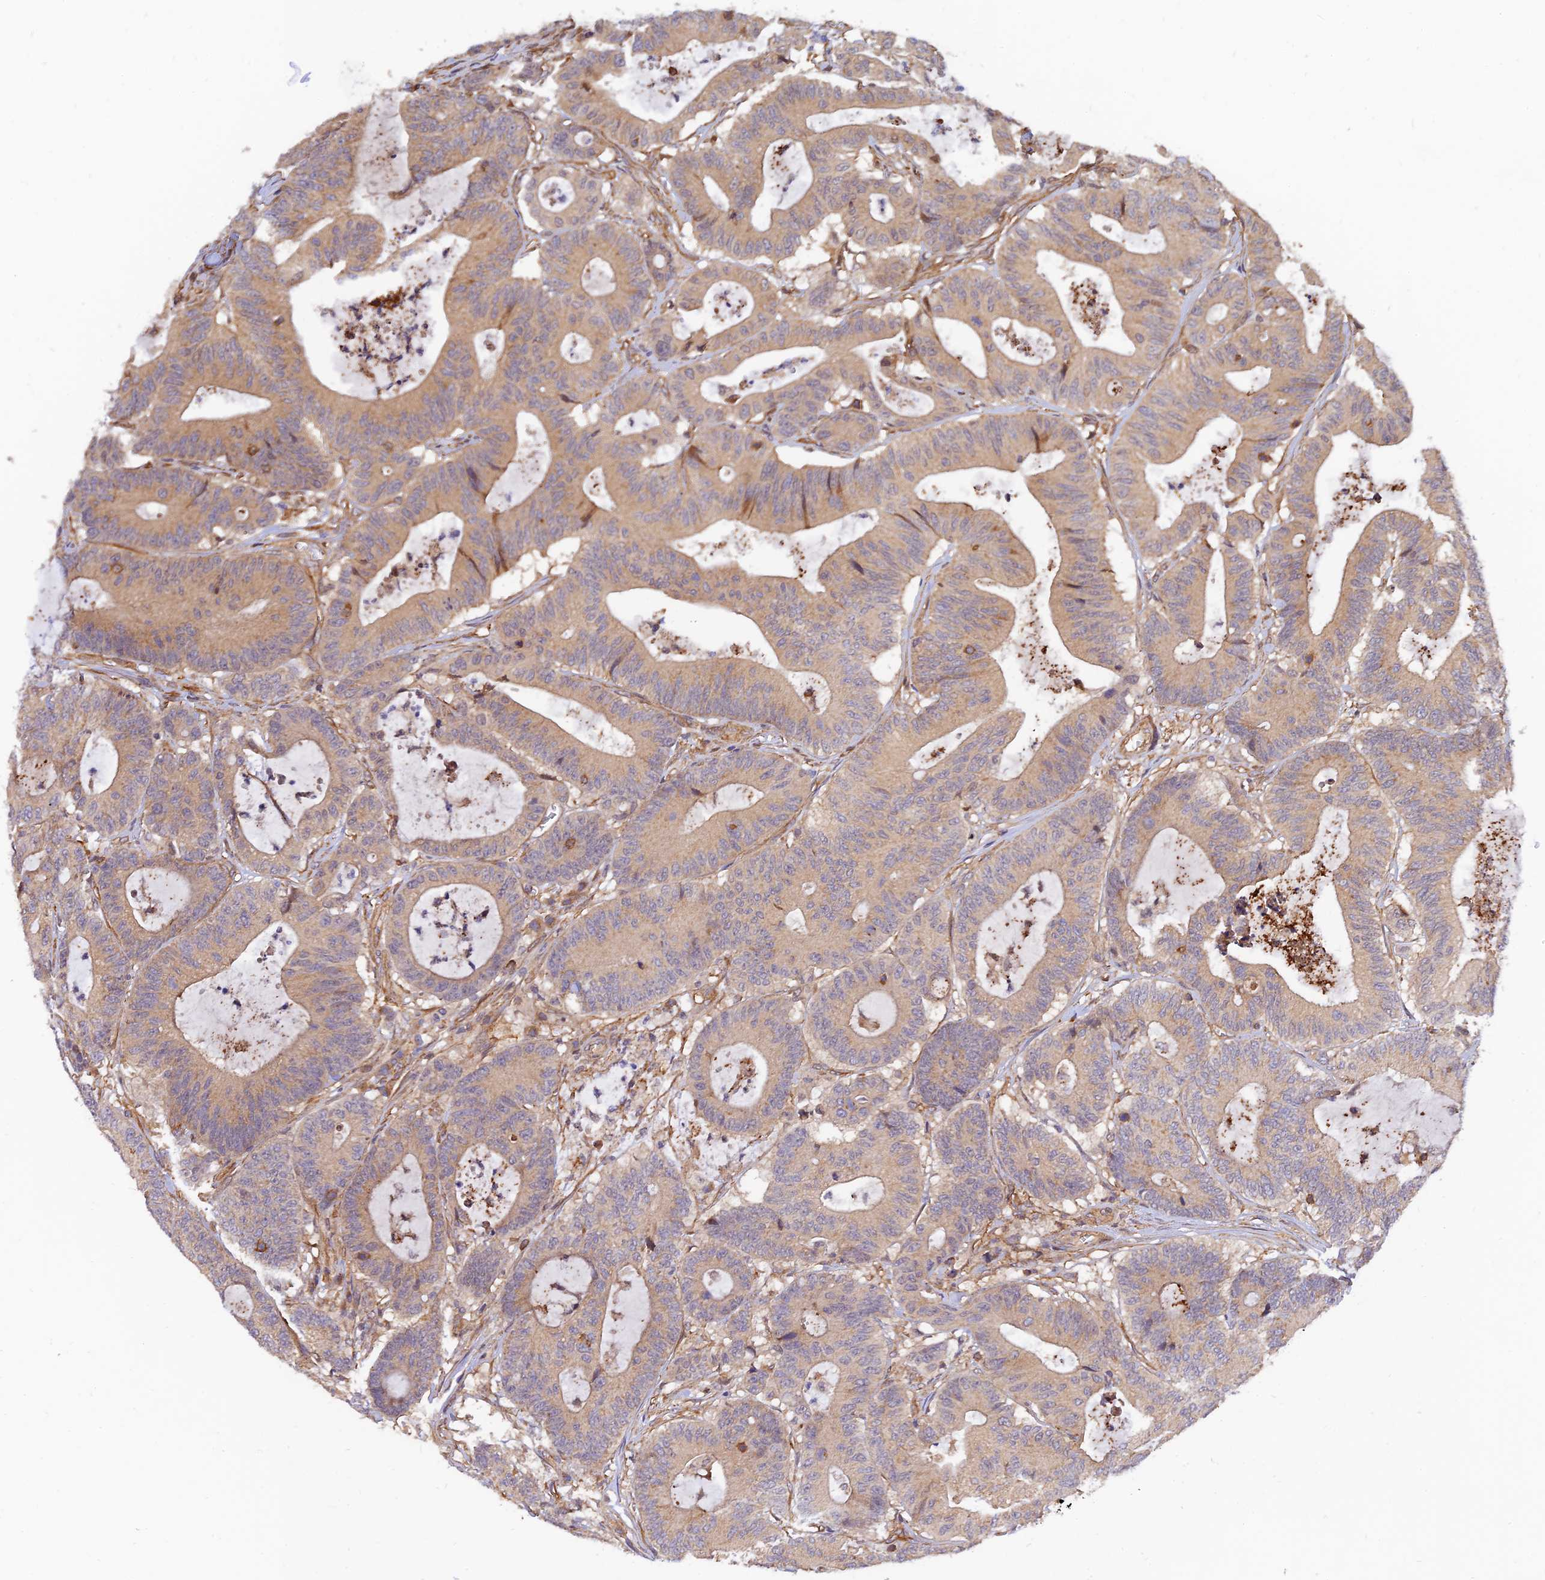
{"staining": {"intensity": "weak", "quantity": "25%-75%", "location": "cytoplasmic/membranous"}, "tissue": "colorectal cancer", "cell_type": "Tumor cells", "image_type": "cancer", "snomed": [{"axis": "morphology", "description": "Adenocarcinoma, NOS"}, {"axis": "topography", "description": "Colon"}], "caption": "This histopathology image displays immunohistochemistry staining of colorectal cancer (adenocarcinoma), with low weak cytoplasmic/membranous positivity in approximately 25%-75% of tumor cells.", "gene": "WDR41", "patient": {"sex": "female", "age": 84}}